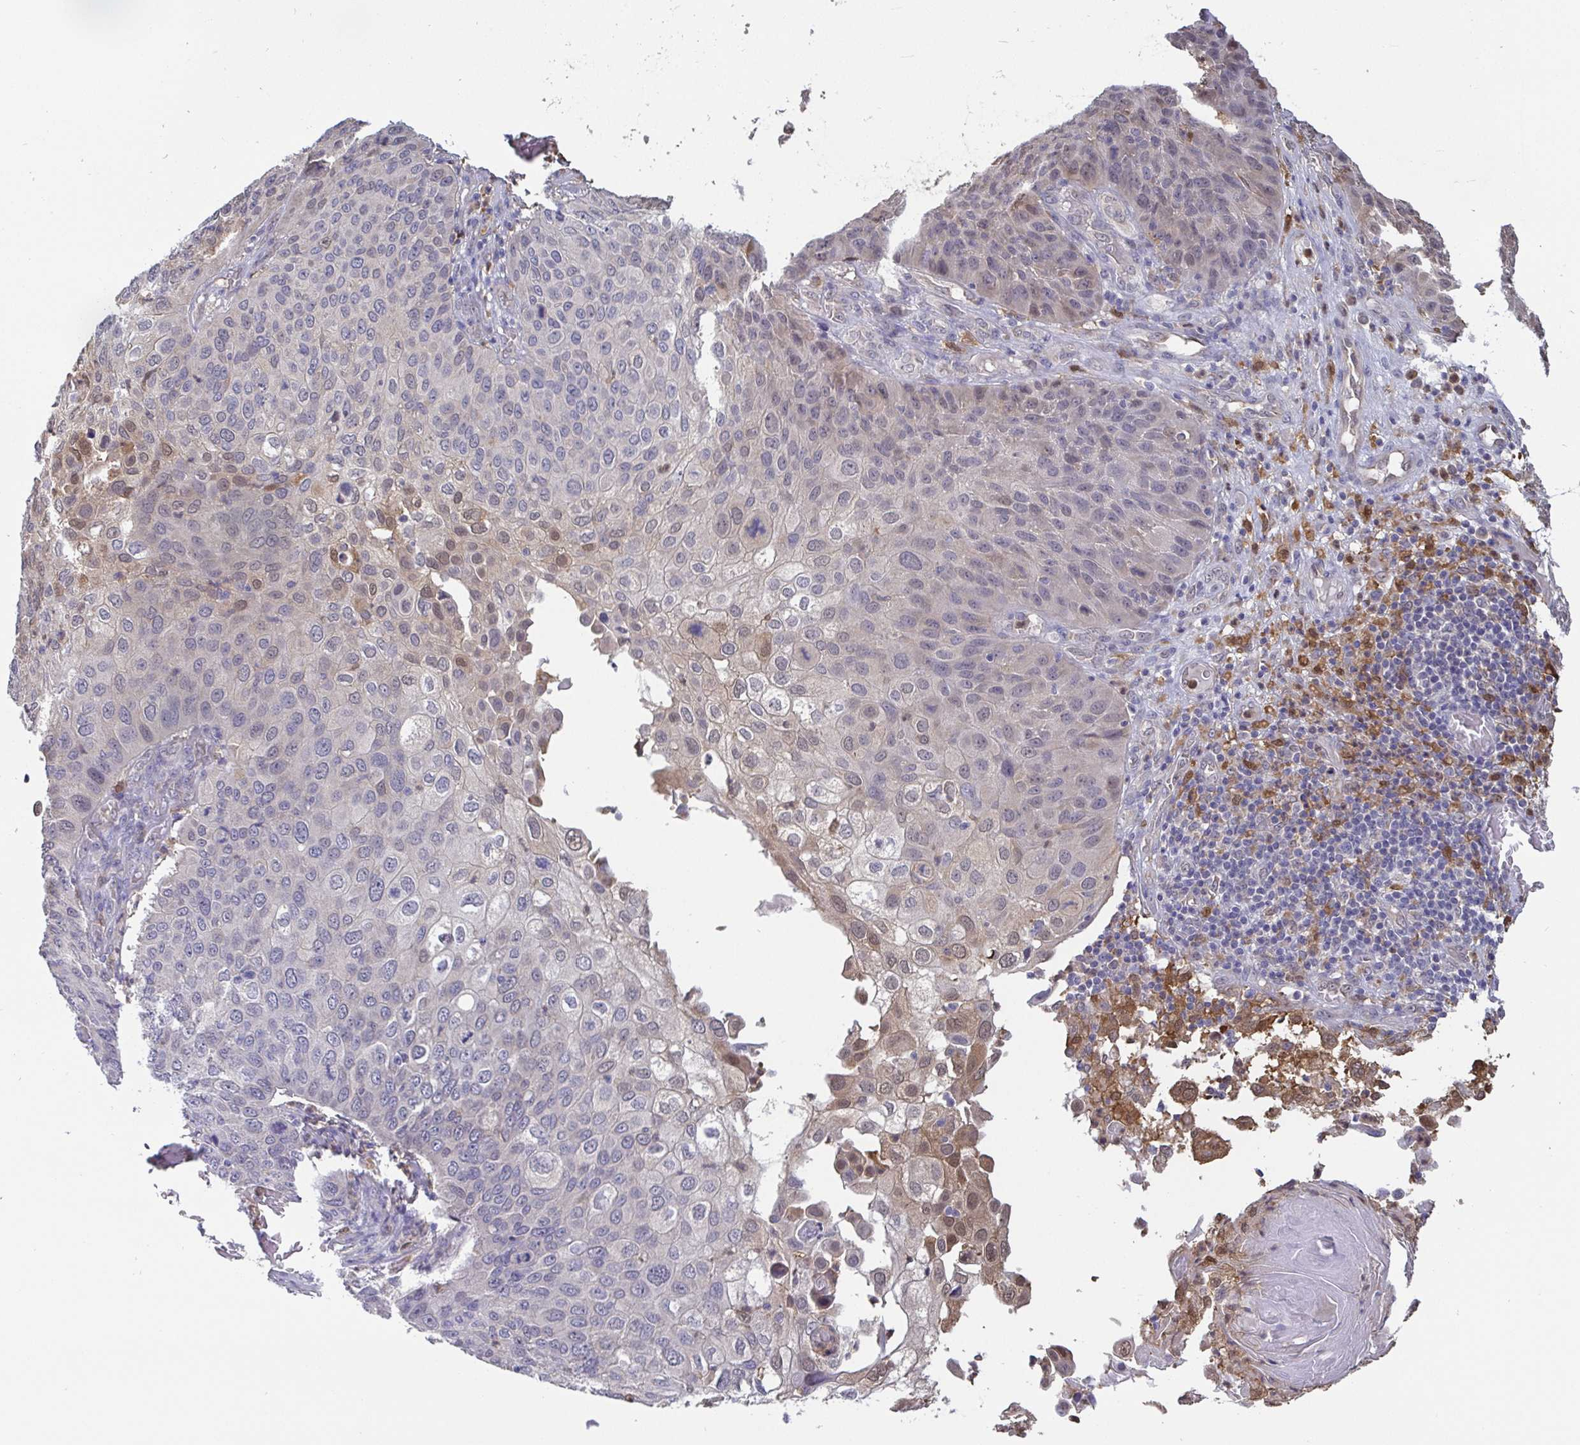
{"staining": {"intensity": "moderate", "quantity": "<25%", "location": "nuclear"}, "tissue": "skin cancer", "cell_type": "Tumor cells", "image_type": "cancer", "snomed": [{"axis": "morphology", "description": "Squamous cell carcinoma, NOS"}, {"axis": "topography", "description": "Skin"}], "caption": "Human squamous cell carcinoma (skin) stained for a protein (brown) shows moderate nuclear positive positivity in about <25% of tumor cells.", "gene": "IDH1", "patient": {"sex": "male", "age": 87}}